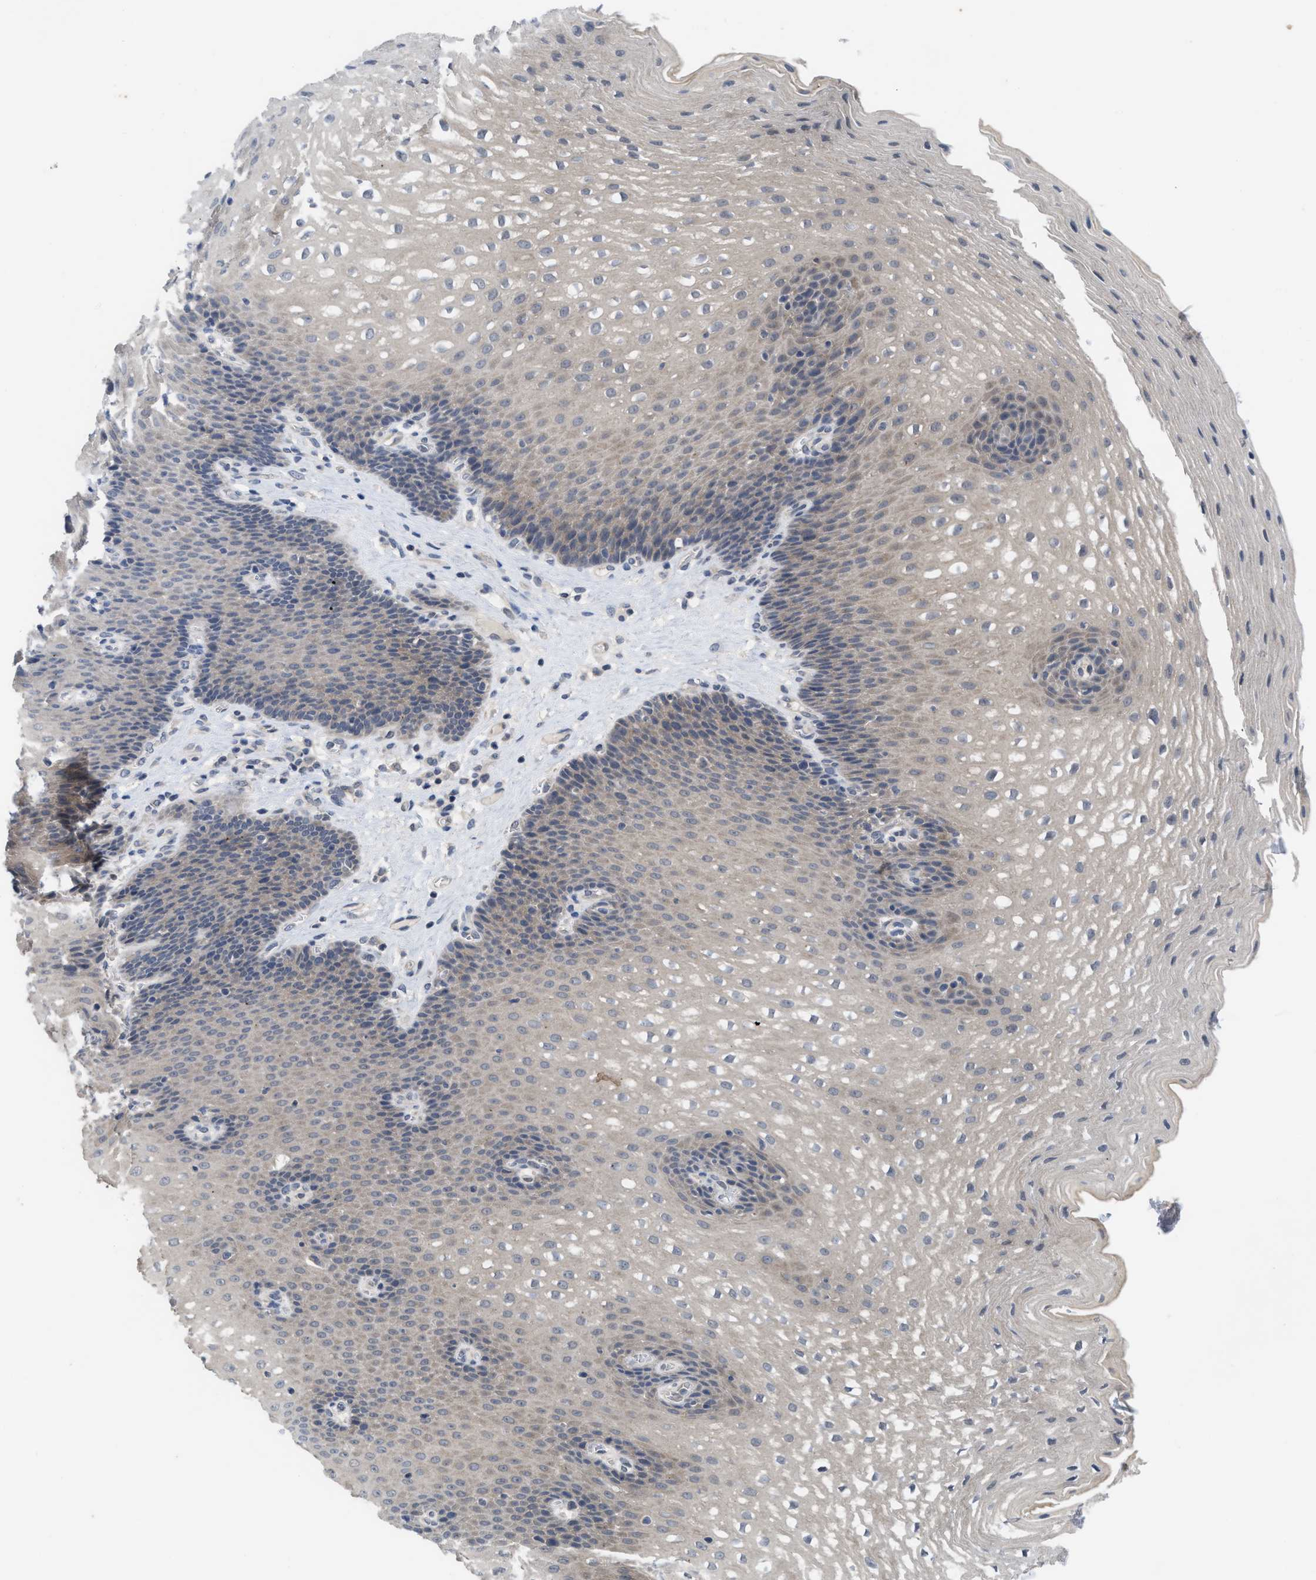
{"staining": {"intensity": "weak", "quantity": "25%-75%", "location": "cytoplasmic/membranous"}, "tissue": "esophagus", "cell_type": "Squamous epithelial cells", "image_type": "normal", "snomed": [{"axis": "morphology", "description": "Normal tissue, NOS"}, {"axis": "topography", "description": "Esophagus"}], "caption": "A brown stain highlights weak cytoplasmic/membranous positivity of a protein in squamous epithelial cells of benign esophagus. Nuclei are stained in blue.", "gene": "LDAF1", "patient": {"sex": "male", "age": 48}}